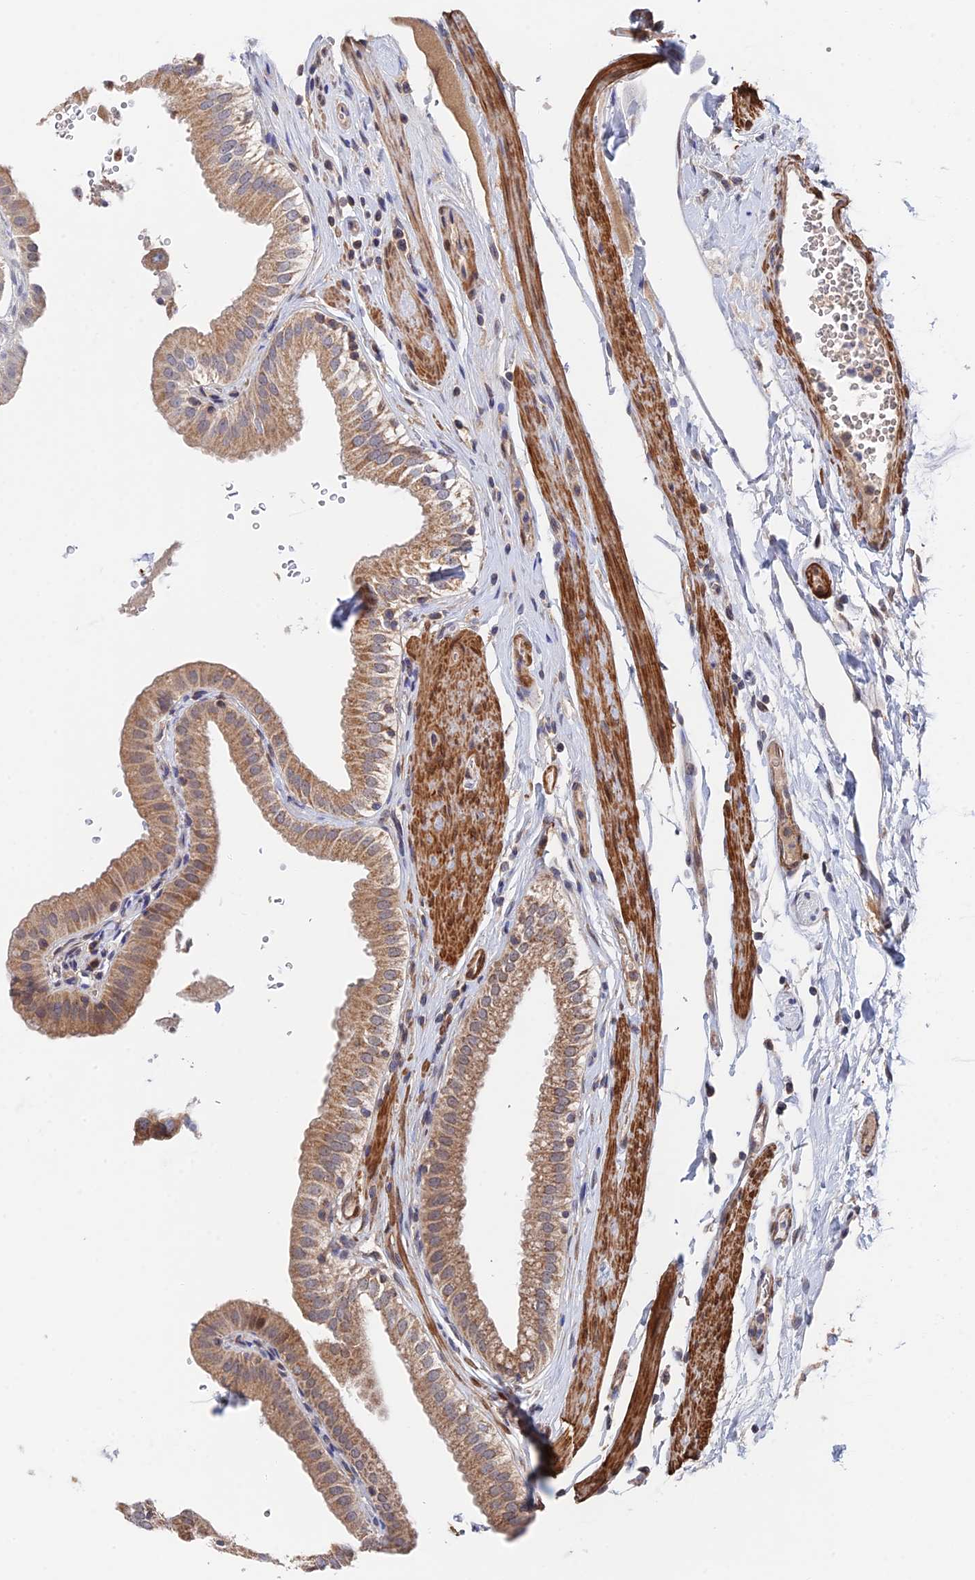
{"staining": {"intensity": "moderate", "quantity": "25%-75%", "location": "cytoplasmic/membranous"}, "tissue": "gallbladder", "cell_type": "Glandular cells", "image_type": "normal", "snomed": [{"axis": "morphology", "description": "Normal tissue, NOS"}, {"axis": "topography", "description": "Gallbladder"}], "caption": "Immunohistochemistry (IHC) histopathology image of unremarkable gallbladder: gallbladder stained using immunohistochemistry exhibits medium levels of moderate protein expression localized specifically in the cytoplasmic/membranous of glandular cells, appearing as a cytoplasmic/membranous brown color.", "gene": "ZNF320", "patient": {"sex": "female", "age": 61}}